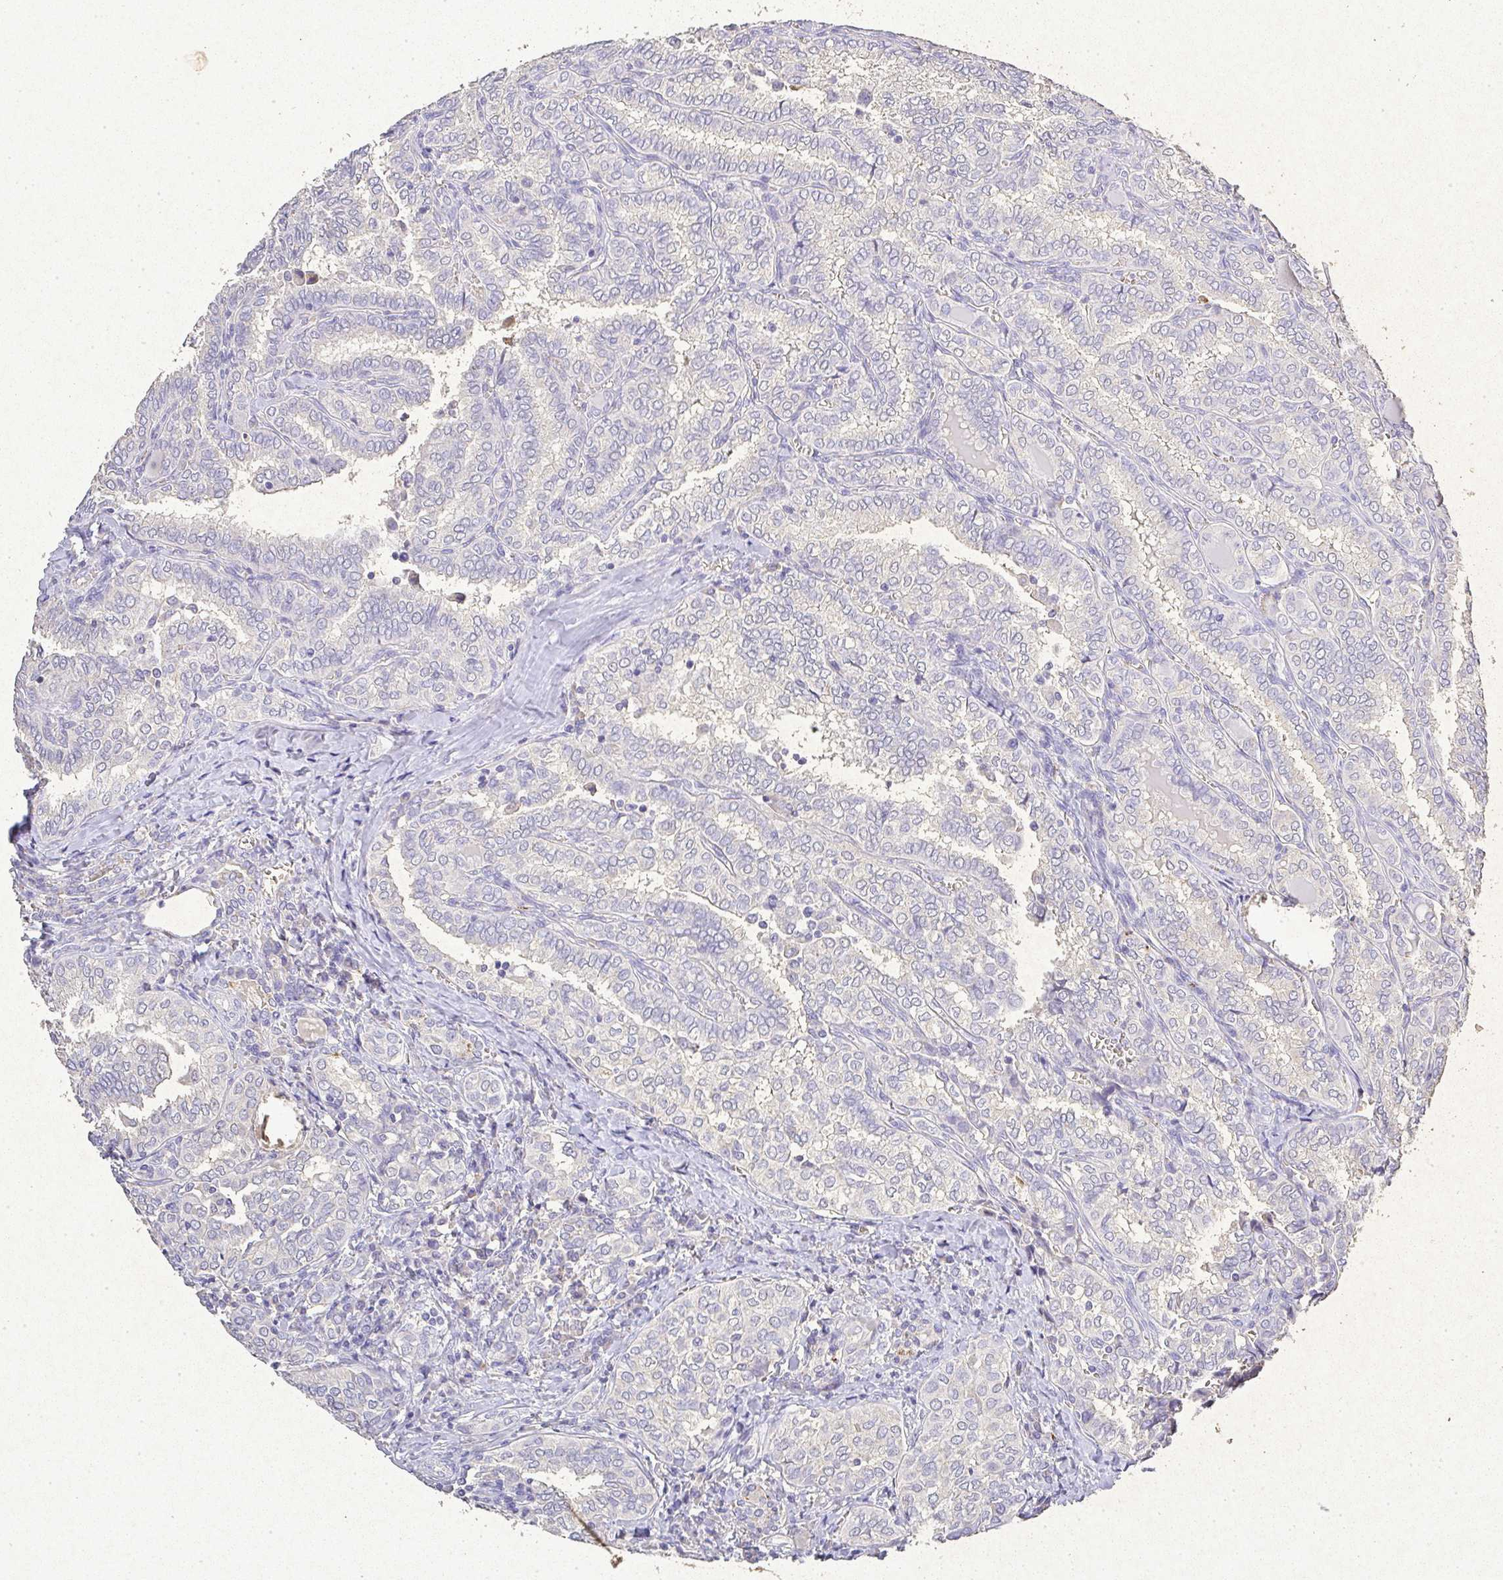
{"staining": {"intensity": "negative", "quantity": "none", "location": "none"}, "tissue": "thyroid cancer", "cell_type": "Tumor cells", "image_type": "cancer", "snomed": [{"axis": "morphology", "description": "Papillary adenocarcinoma, NOS"}, {"axis": "topography", "description": "Thyroid gland"}], "caption": "Immunohistochemistry (IHC) histopathology image of human papillary adenocarcinoma (thyroid) stained for a protein (brown), which demonstrates no positivity in tumor cells. (DAB (3,3'-diaminobenzidine) immunohistochemistry with hematoxylin counter stain).", "gene": "RPS2", "patient": {"sex": "female", "age": 30}}